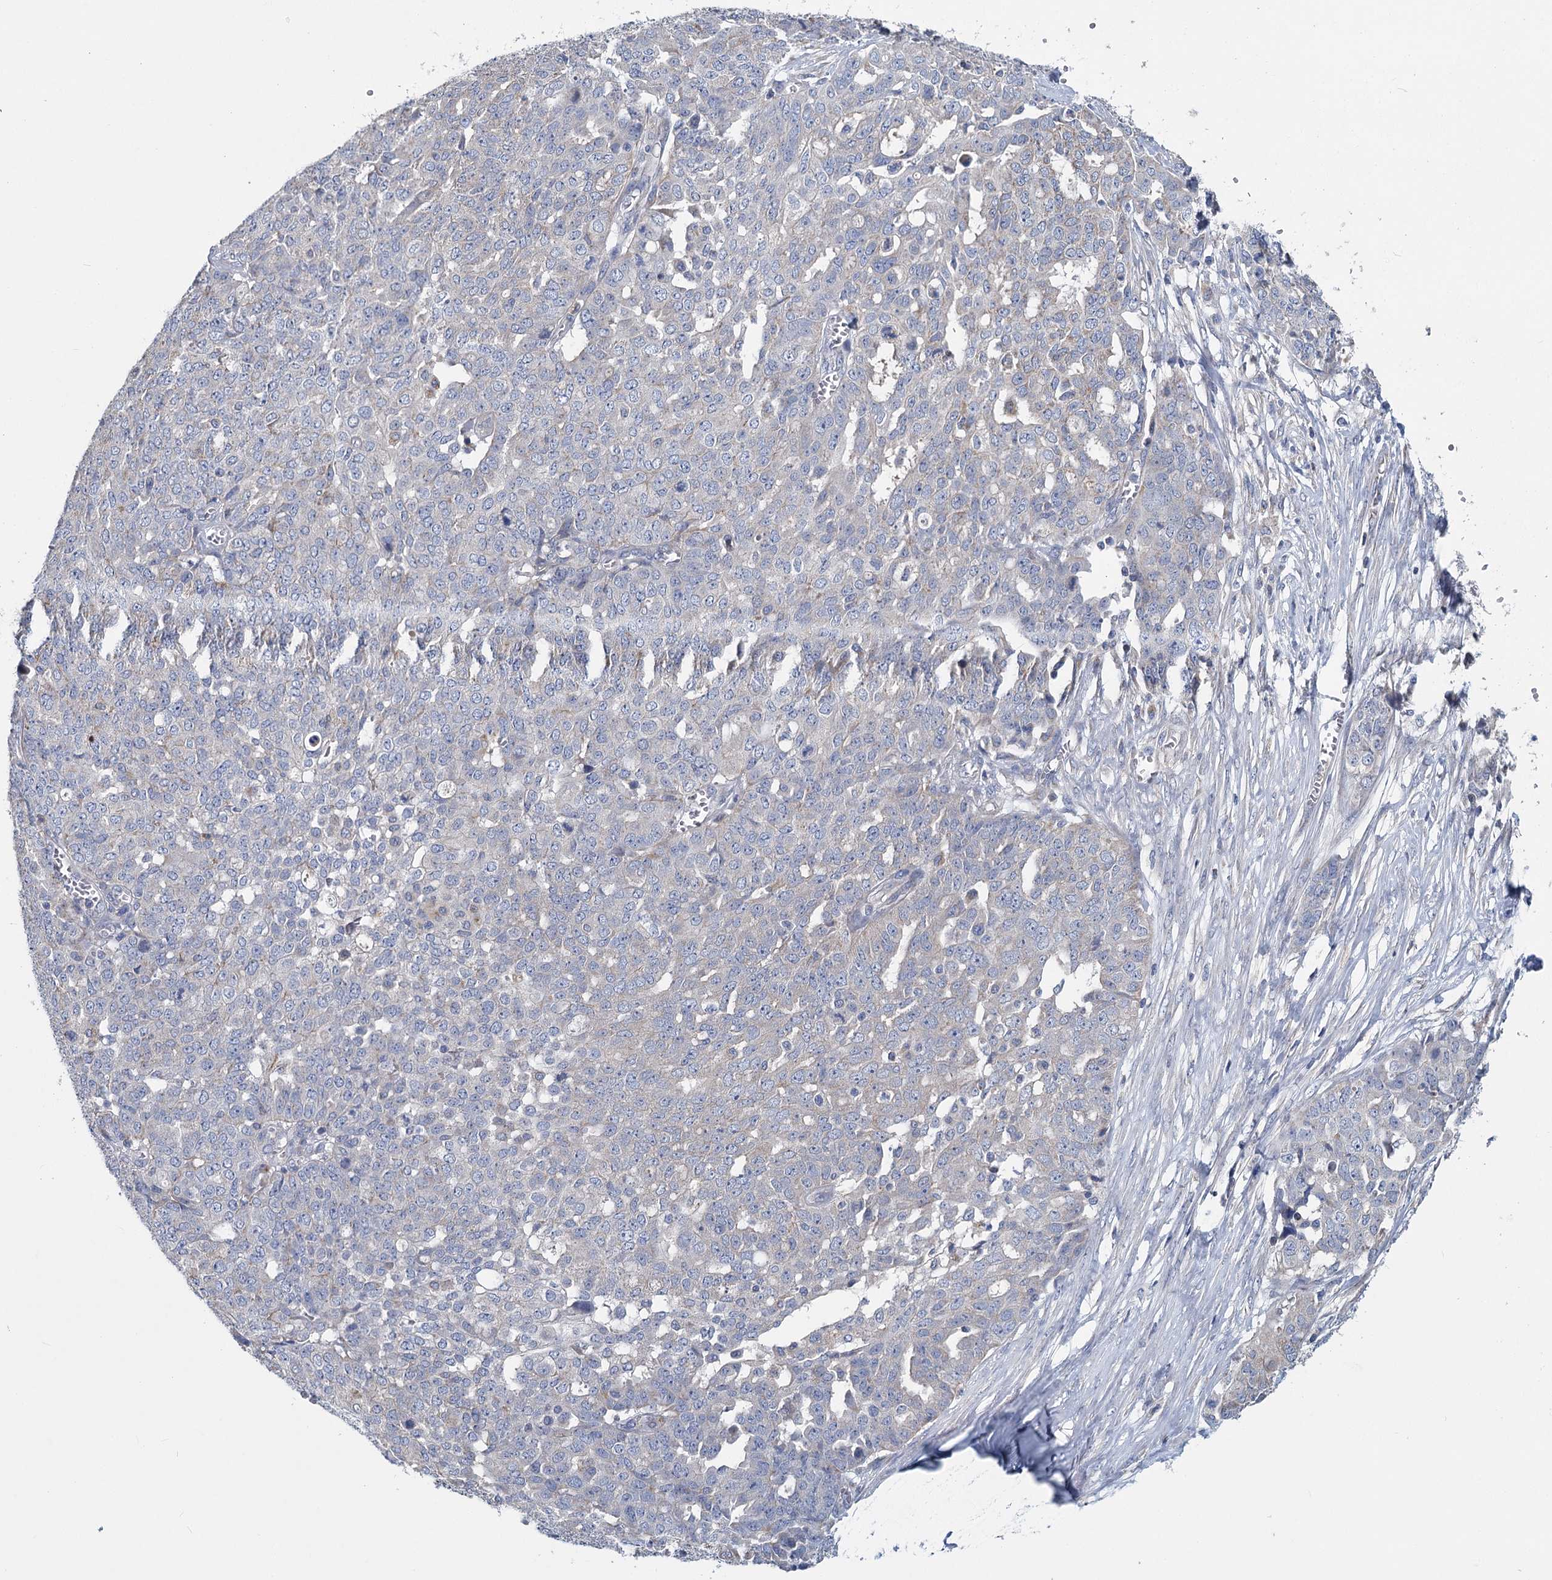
{"staining": {"intensity": "negative", "quantity": "none", "location": "none"}, "tissue": "ovarian cancer", "cell_type": "Tumor cells", "image_type": "cancer", "snomed": [{"axis": "morphology", "description": "Cystadenocarcinoma, serous, NOS"}, {"axis": "topography", "description": "Soft tissue"}, {"axis": "topography", "description": "Ovary"}], "caption": "Ovarian cancer stained for a protein using IHC exhibits no positivity tumor cells.", "gene": "ANKRD16", "patient": {"sex": "female", "age": 57}}